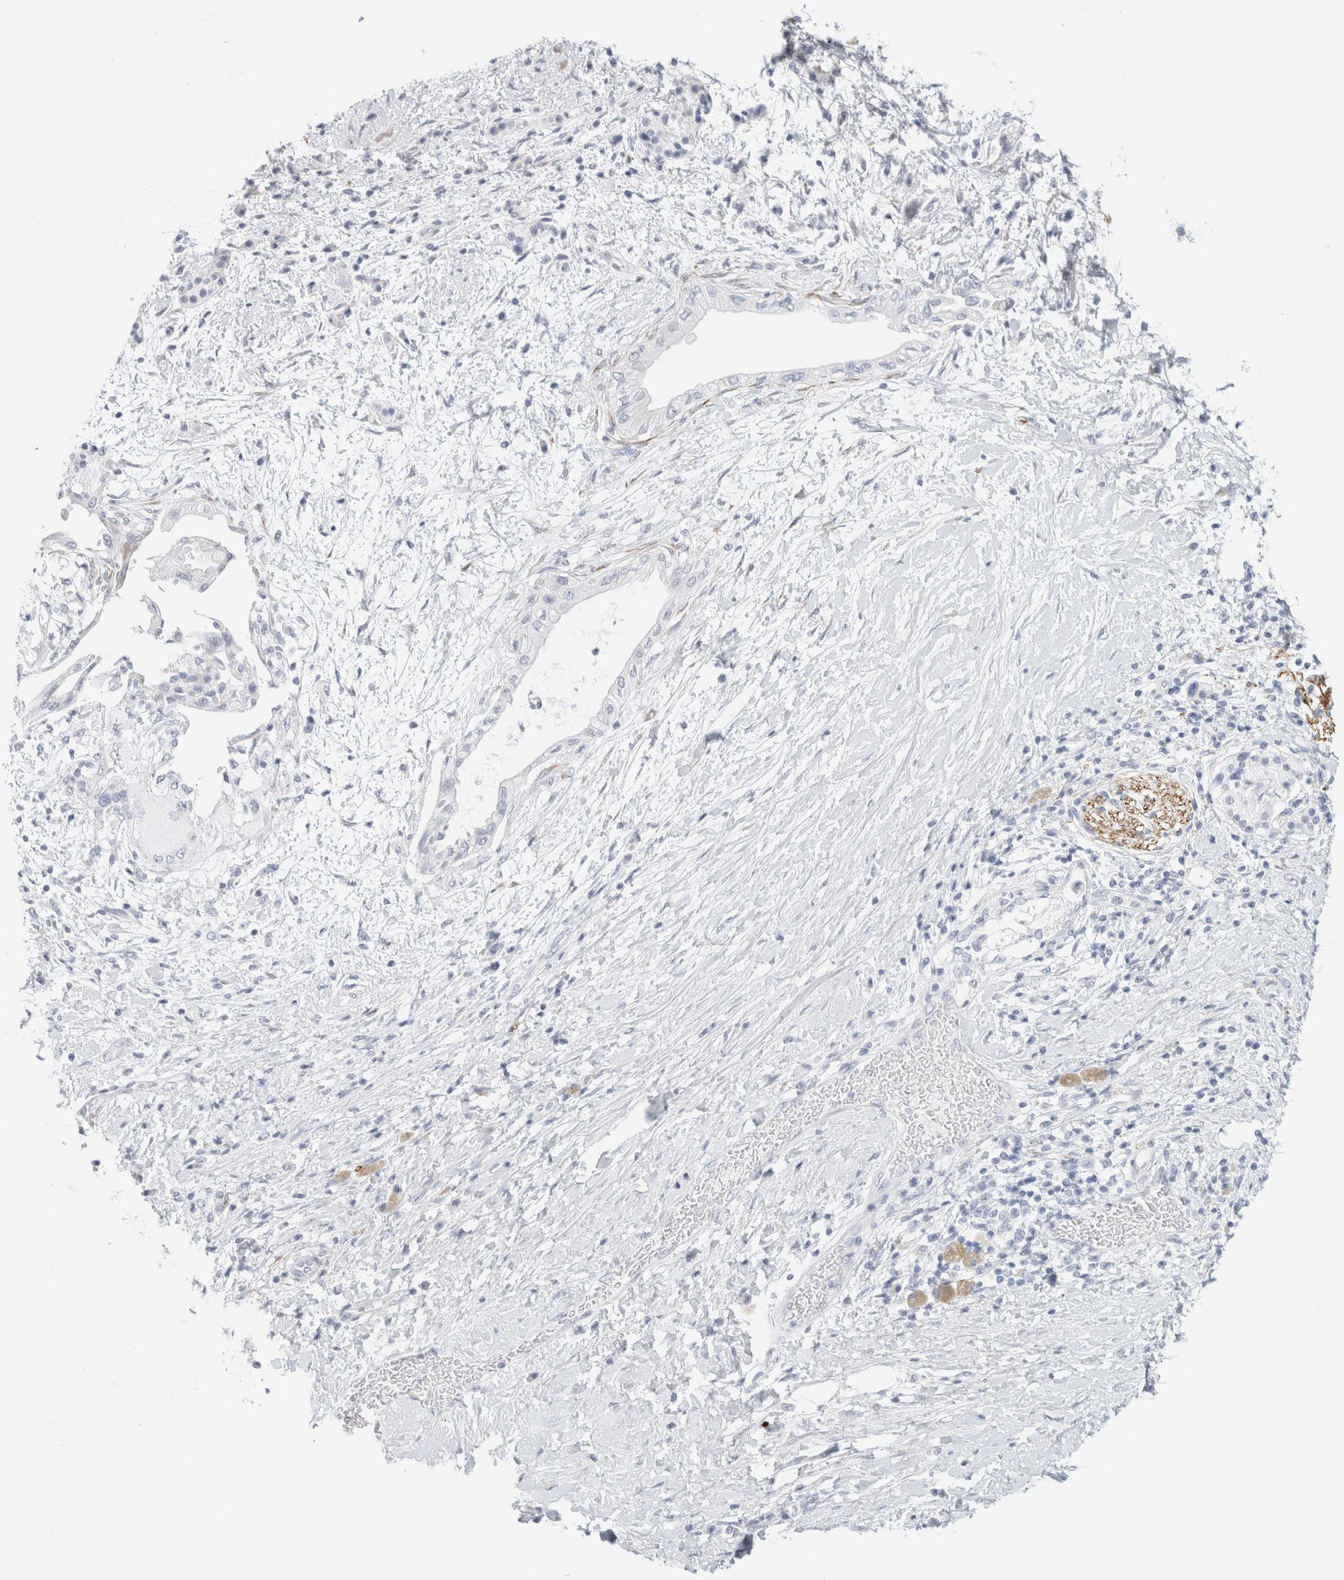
{"staining": {"intensity": "negative", "quantity": "none", "location": "none"}, "tissue": "pancreatic cancer", "cell_type": "Tumor cells", "image_type": "cancer", "snomed": [{"axis": "morphology", "description": "Normal tissue, NOS"}, {"axis": "morphology", "description": "Adenocarcinoma, NOS"}, {"axis": "topography", "description": "Pancreas"}, {"axis": "topography", "description": "Duodenum"}], "caption": "A high-resolution image shows immunohistochemistry (IHC) staining of pancreatic adenocarcinoma, which exhibits no significant staining in tumor cells.", "gene": "RTN4", "patient": {"sex": "female", "age": 60}}